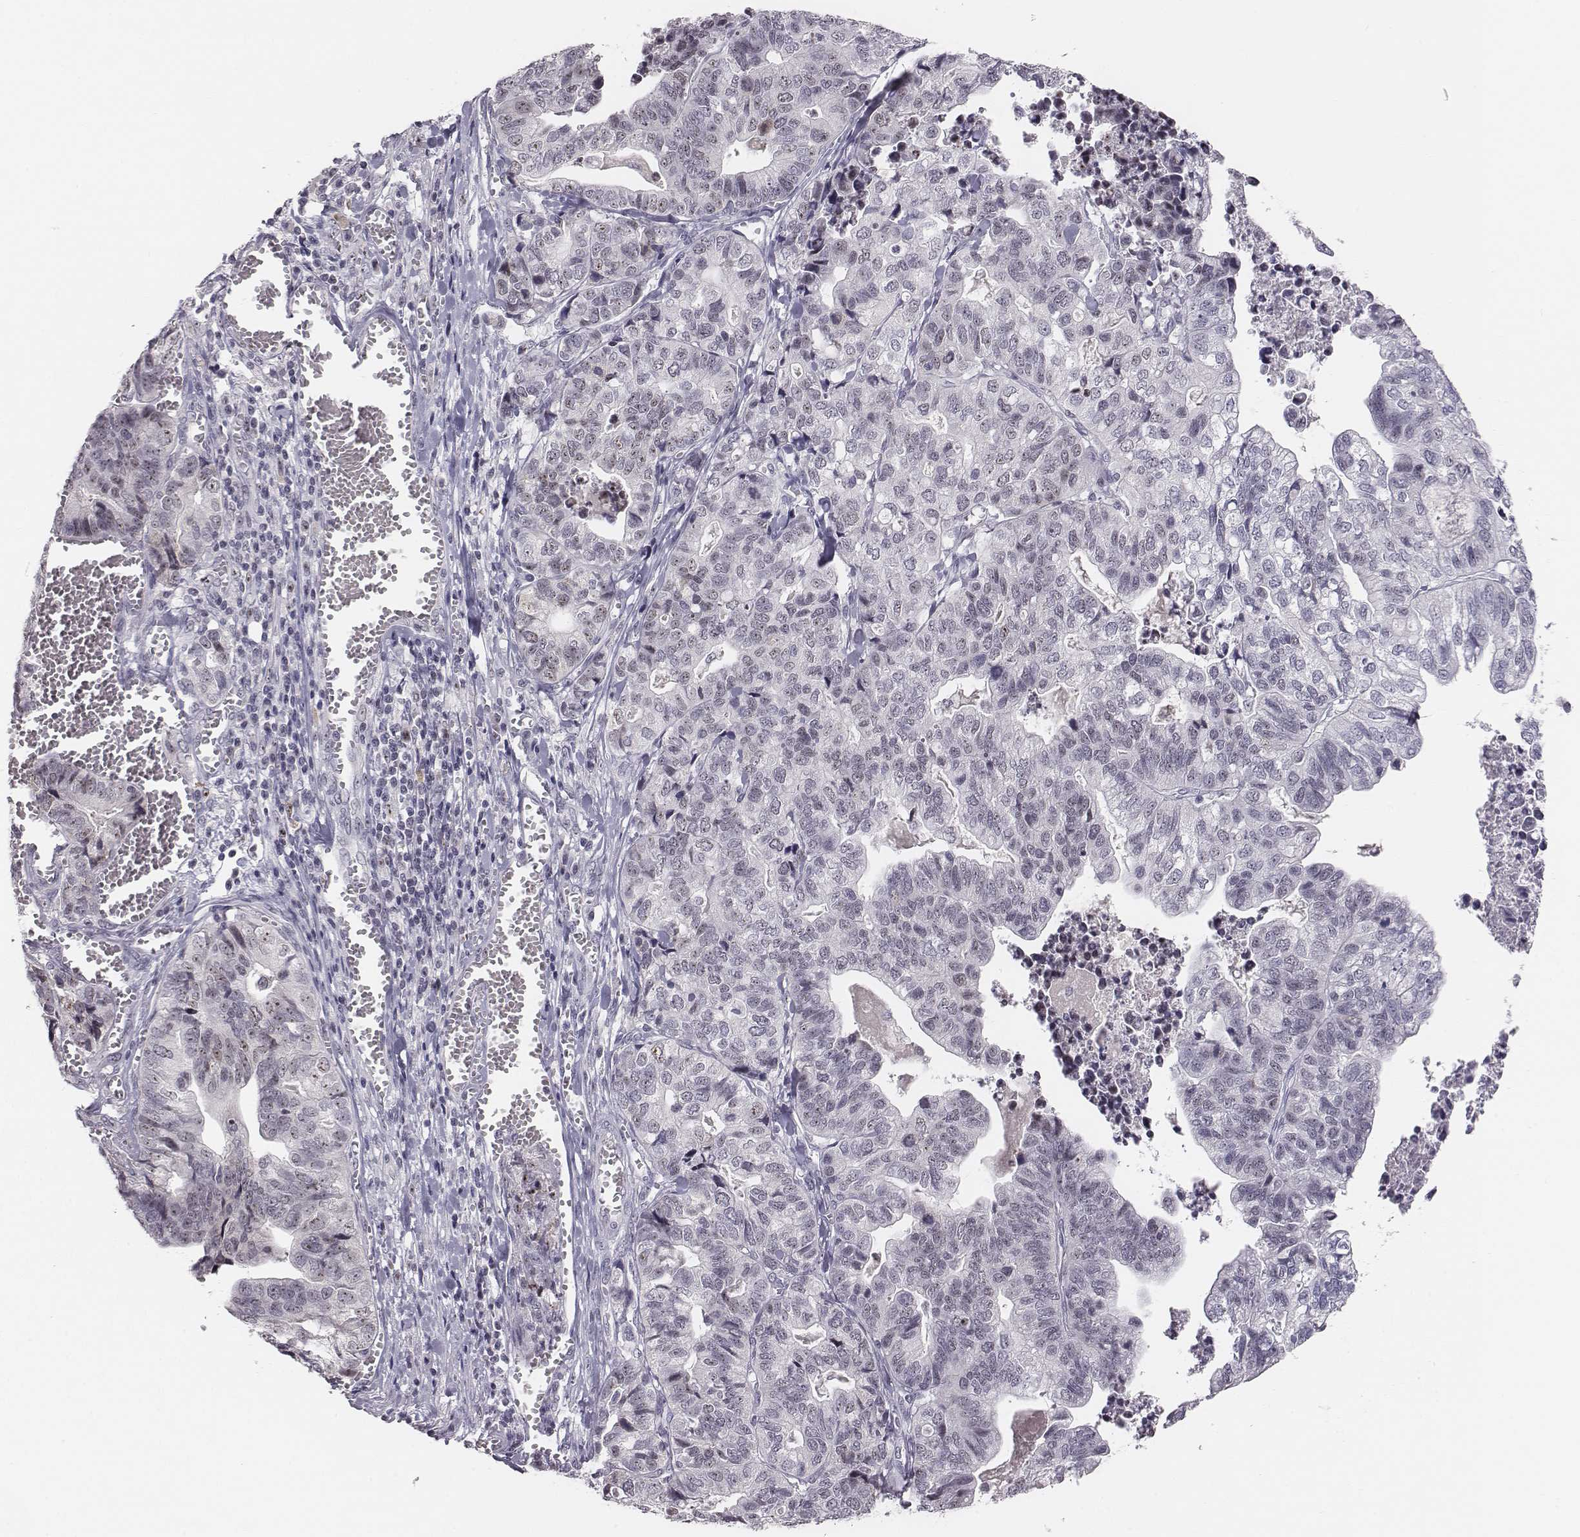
{"staining": {"intensity": "negative", "quantity": "none", "location": "none"}, "tissue": "stomach cancer", "cell_type": "Tumor cells", "image_type": "cancer", "snomed": [{"axis": "morphology", "description": "Adenocarcinoma, NOS"}, {"axis": "topography", "description": "Stomach, upper"}], "caption": "Adenocarcinoma (stomach) was stained to show a protein in brown. There is no significant expression in tumor cells.", "gene": "NIFK", "patient": {"sex": "female", "age": 67}}